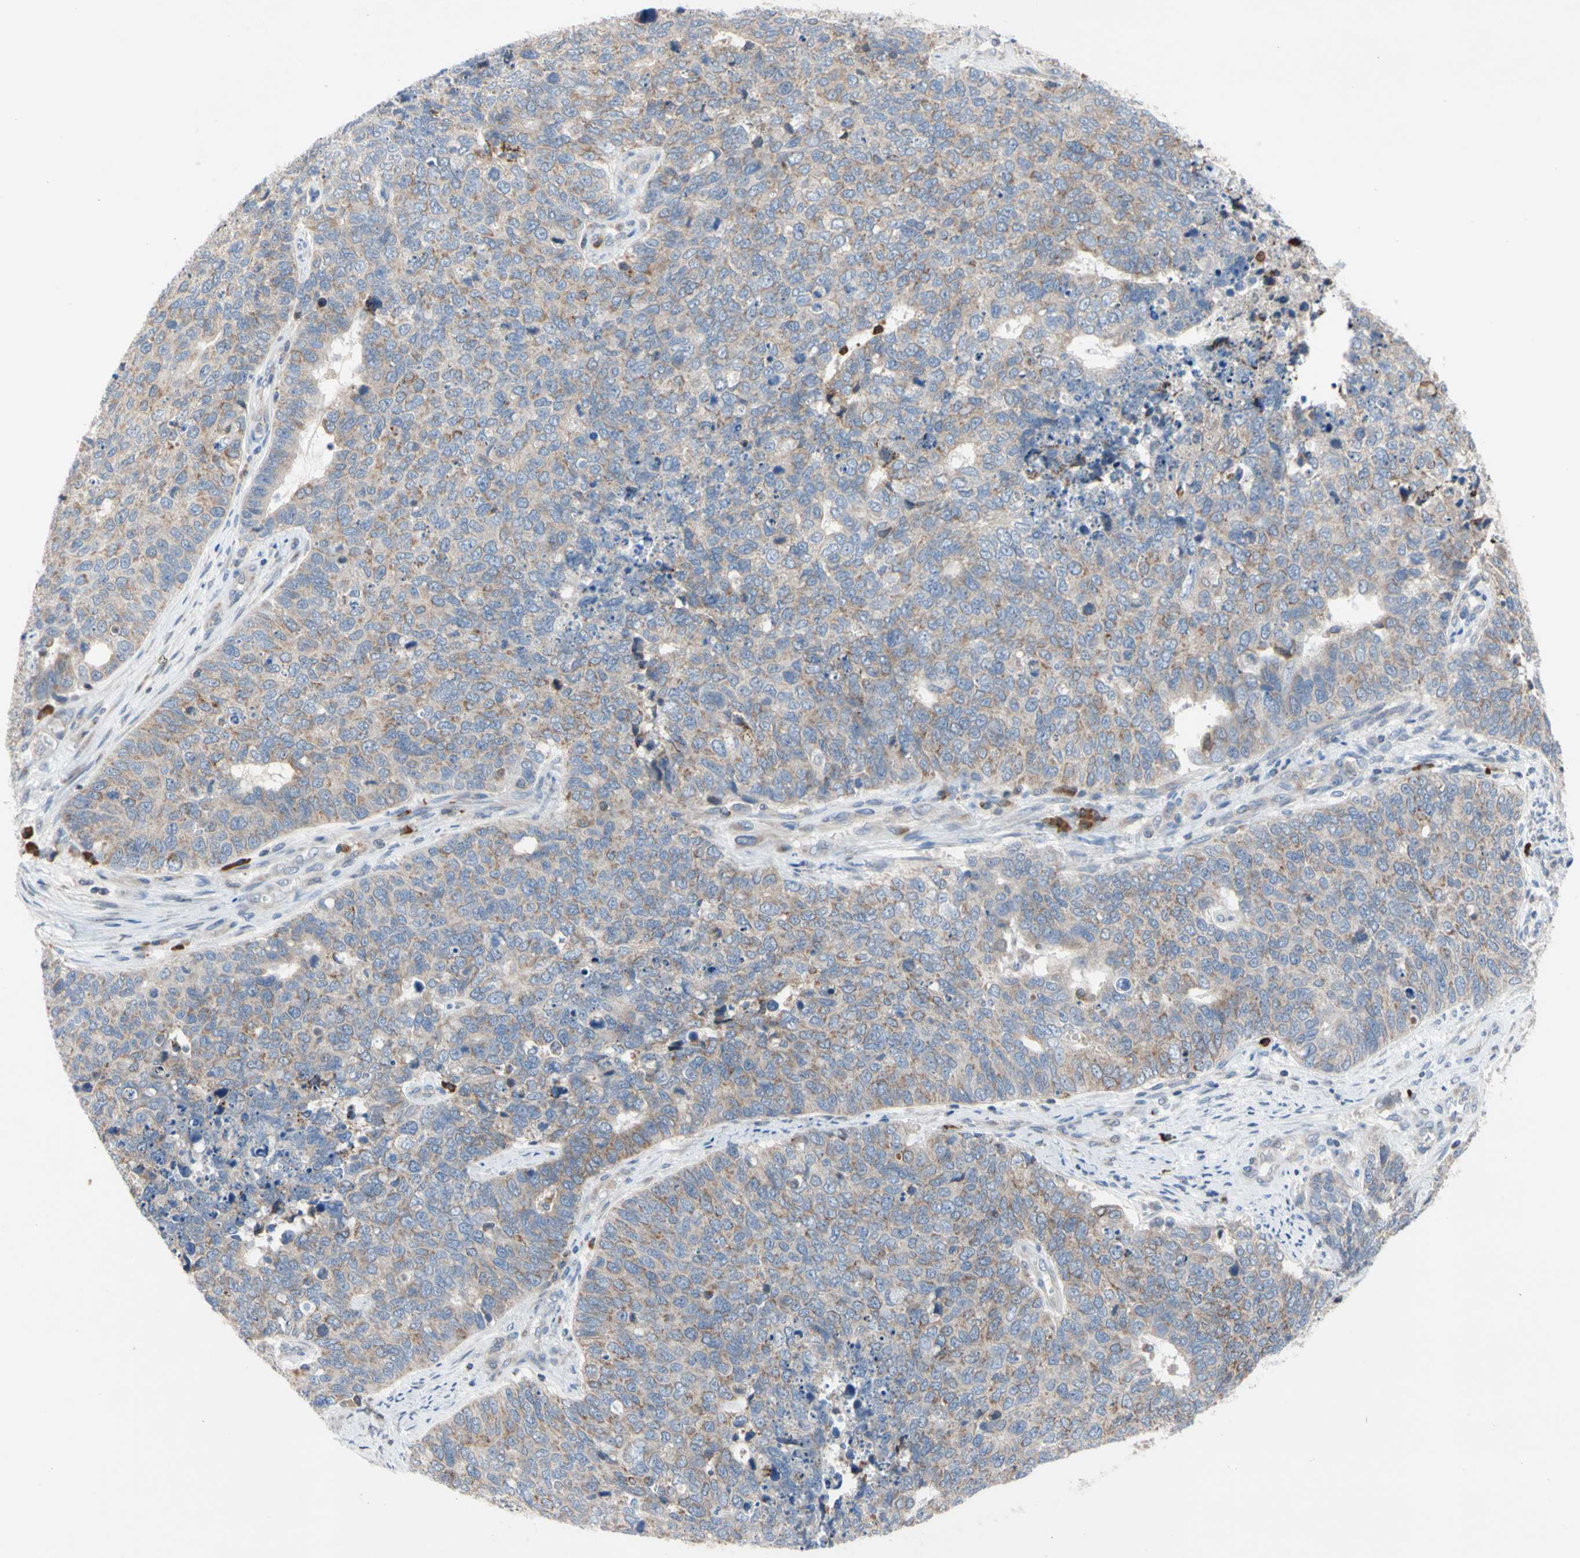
{"staining": {"intensity": "weak", "quantity": ">75%", "location": "cytoplasmic/membranous"}, "tissue": "cervical cancer", "cell_type": "Tumor cells", "image_type": "cancer", "snomed": [{"axis": "morphology", "description": "Squamous cell carcinoma, NOS"}, {"axis": "topography", "description": "Cervix"}], "caption": "Protein staining of cervical cancer tissue exhibits weak cytoplasmic/membranous expression in about >75% of tumor cells.", "gene": "MCL1", "patient": {"sex": "female", "age": 63}}